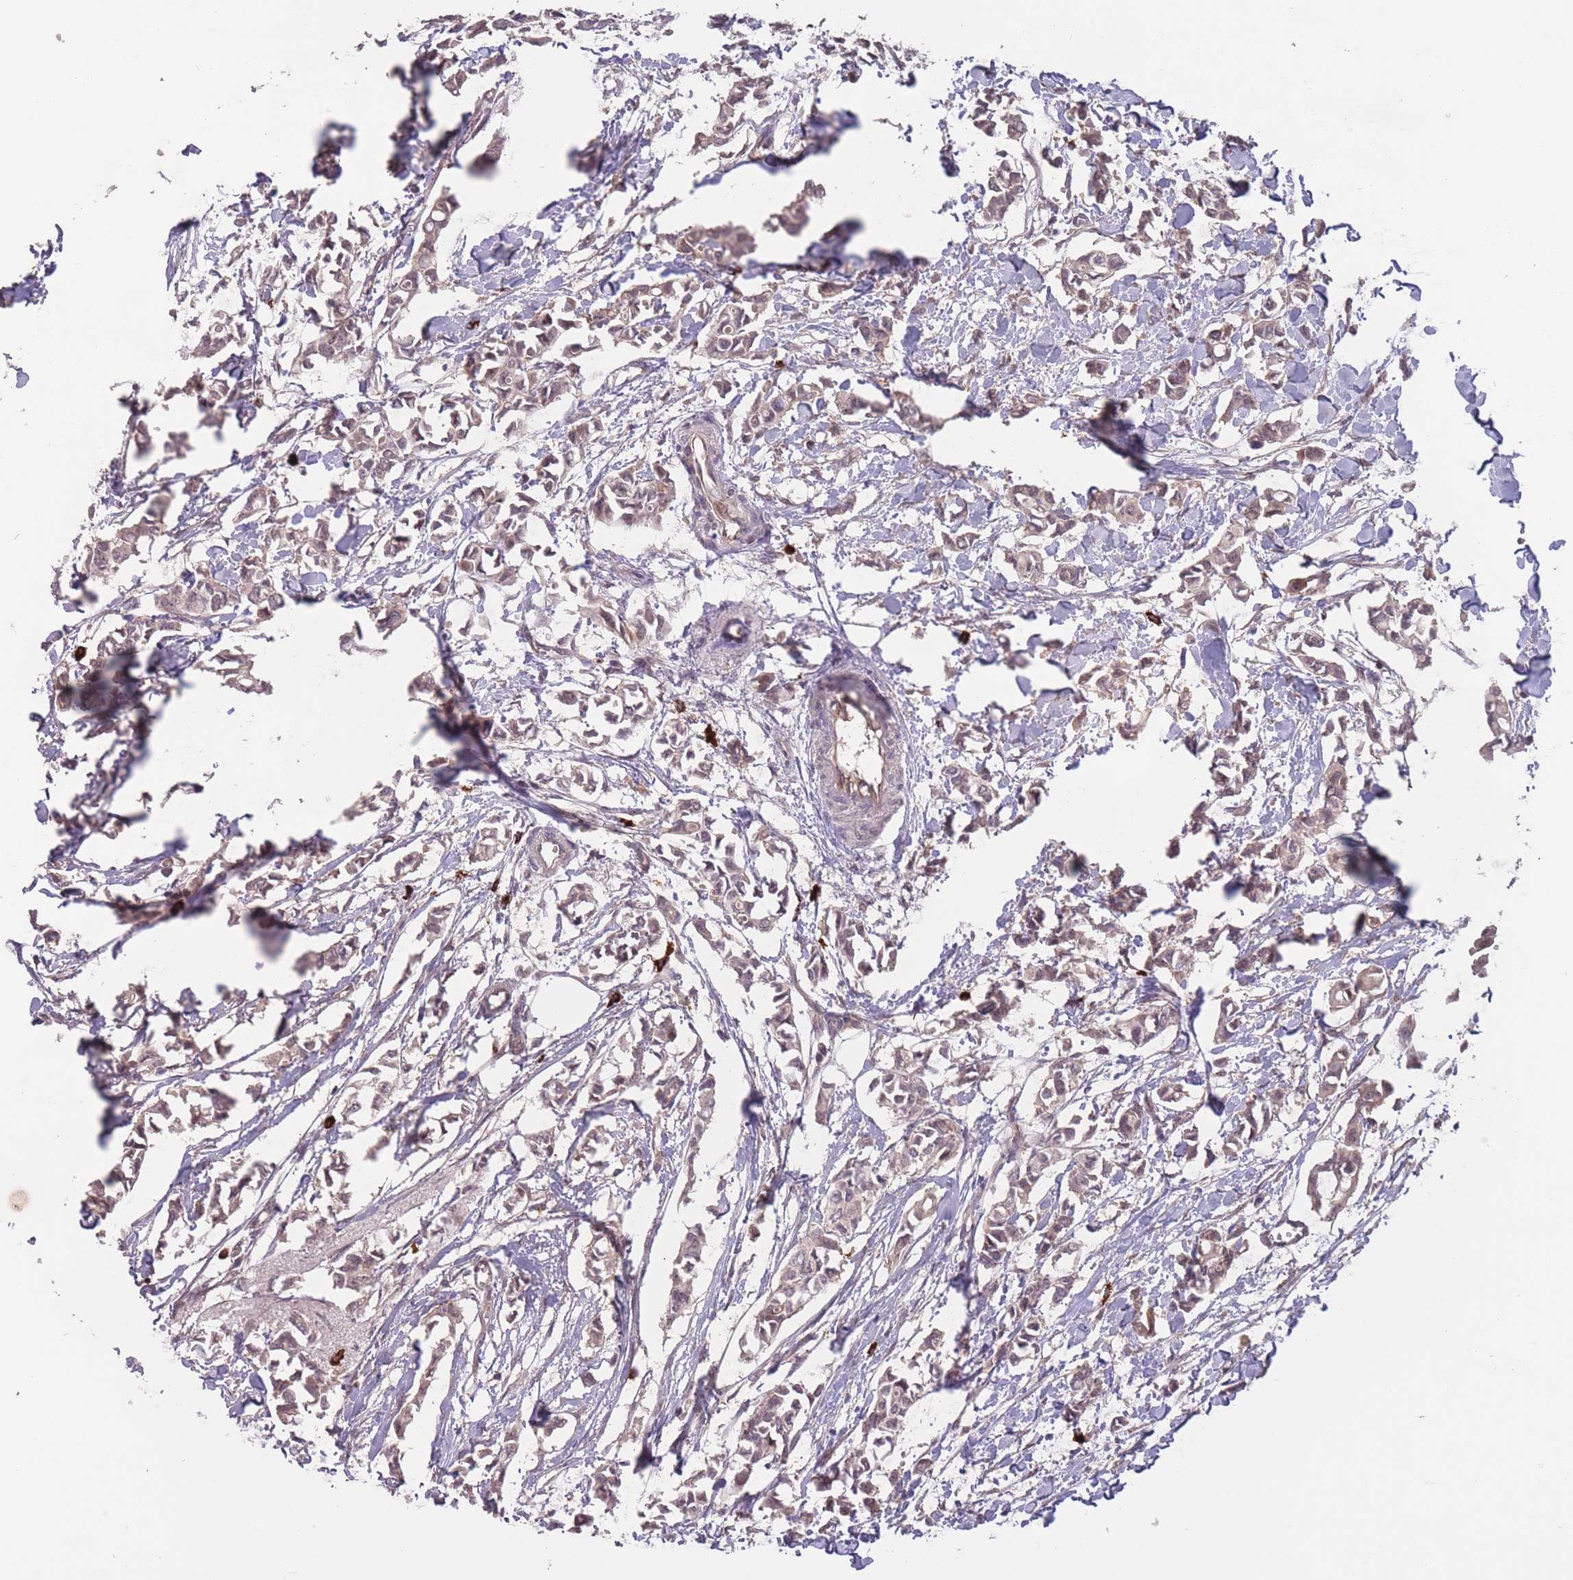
{"staining": {"intensity": "weak", "quantity": ">75%", "location": "cytoplasmic/membranous,nuclear"}, "tissue": "breast cancer", "cell_type": "Tumor cells", "image_type": "cancer", "snomed": [{"axis": "morphology", "description": "Duct carcinoma"}, {"axis": "topography", "description": "Breast"}], "caption": "DAB immunohistochemical staining of breast cancer shows weak cytoplasmic/membranous and nuclear protein expression in about >75% of tumor cells.", "gene": "SECTM1", "patient": {"sex": "female", "age": 41}}